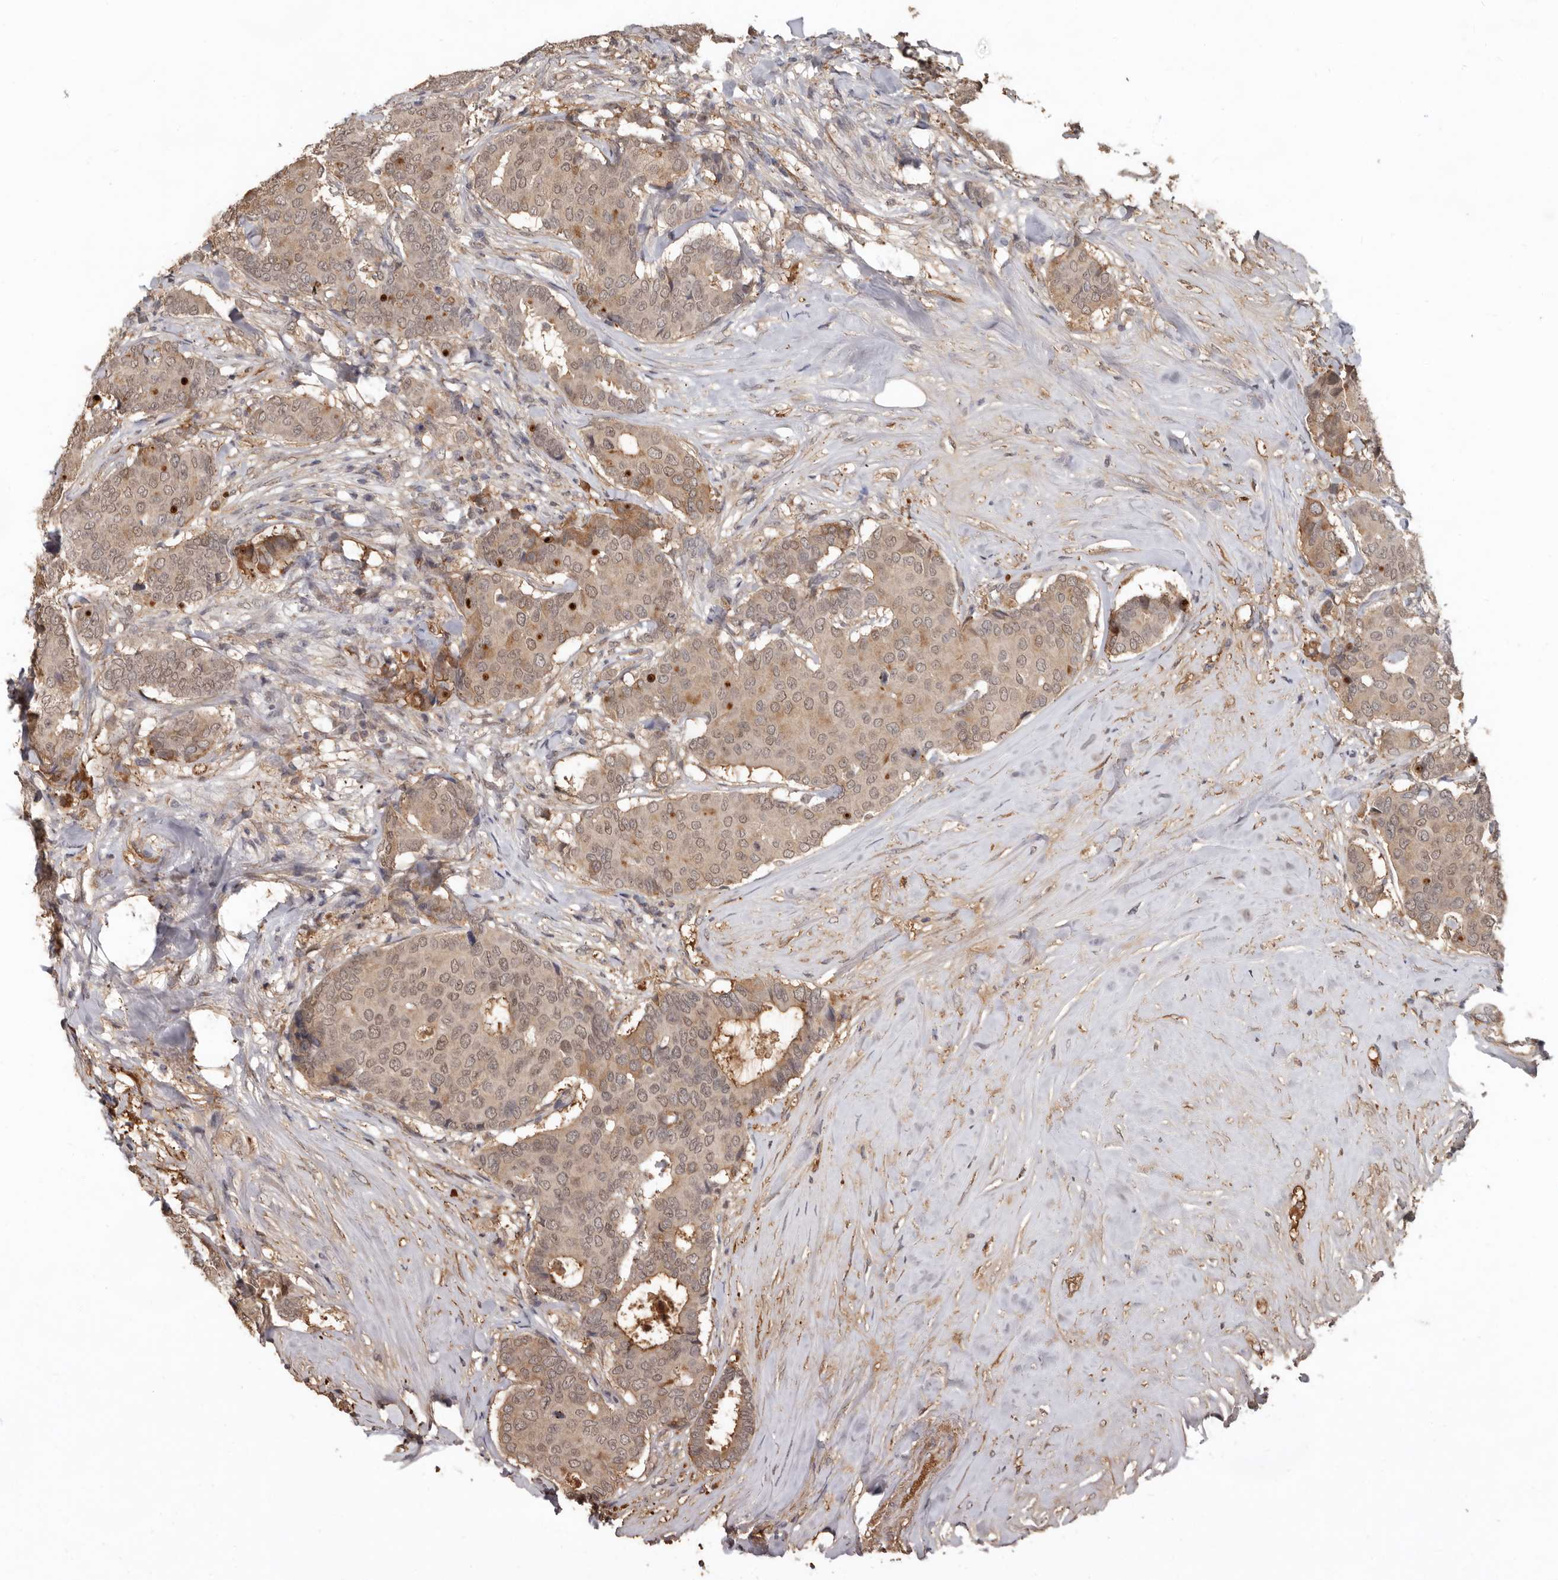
{"staining": {"intensity": "weak", "quantity": ">75%", "location": "cytoplasmic/membranous,nuclear"}, "tissue": "breast cancer", "cell_type": "Tumor cells", "image_type": "cancer", "snomed": [{"axis": "morphology", "description": "Duct carcinoma"}, {"axis": "topography", "description": "Breast"}], "caption": "This histopathology image demonstrates IHC staining of human breast cancer, with low weak cytoplasmic/membranous and nuclear positivity in approximately >75% of tumor cells.", "gene": "LRGUK", "patient": {"sex": "female", "age": 75}}